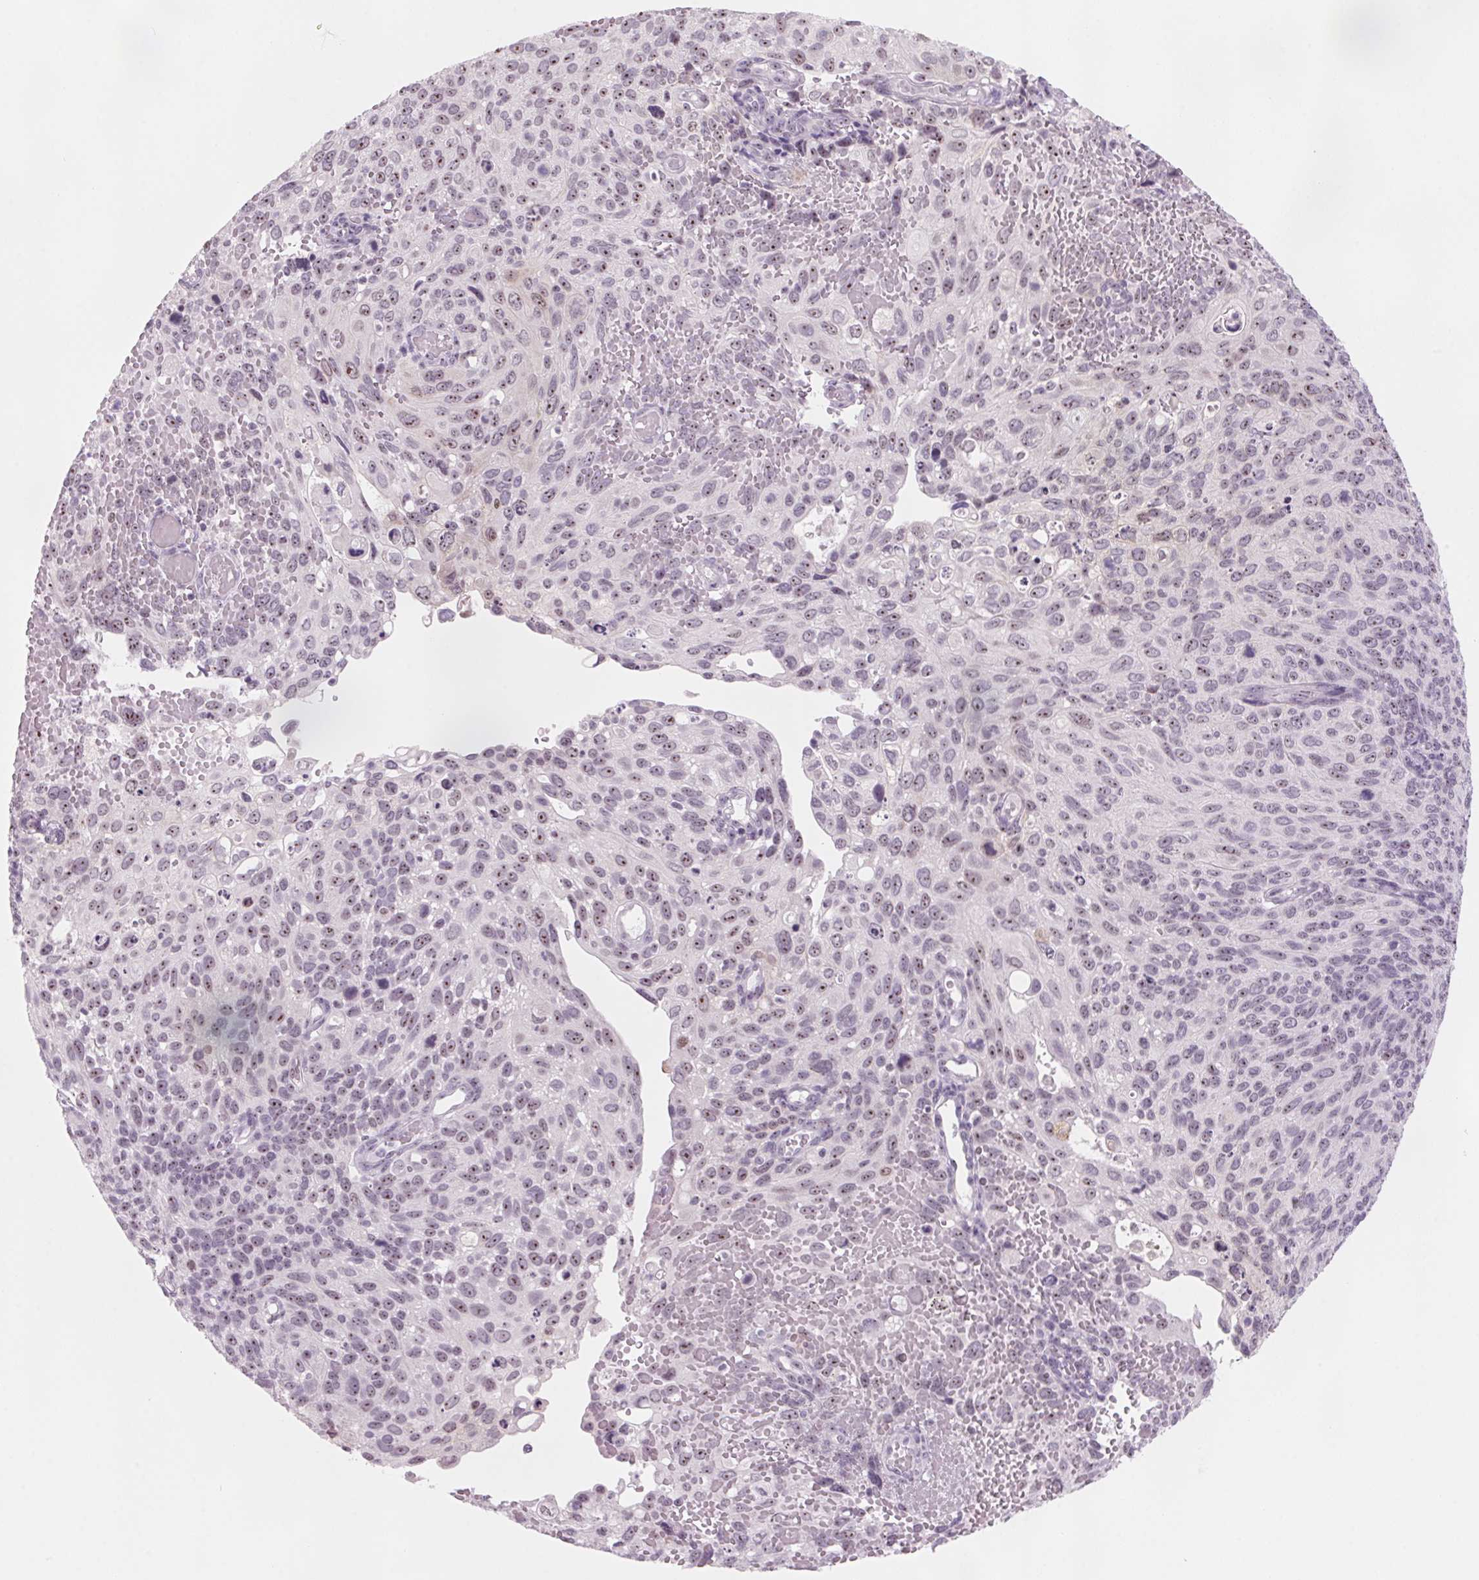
{"staining": {"intensity": "weak", "quantity": "<25%", "location": "nuclear"}, "tissue": "cervical cancer", "cell_type": "Tumor cells", "image_type": "cancer", "snomed": [{"axis": "morphology", "description": "Squamous cell carcinoma, NOS"}, {"axis": "topography", "description": "Cervix"}], "caption": "Tumor cells are negative for brown protein staining in cervical cancer (squamous cell carcinoma). The staining is performed using DAB brown chromogen with nuclei counter-stained in using hematoxylin.", "gene": "DNTTIP2", "patient": {"sex": "female", "age": 70}}